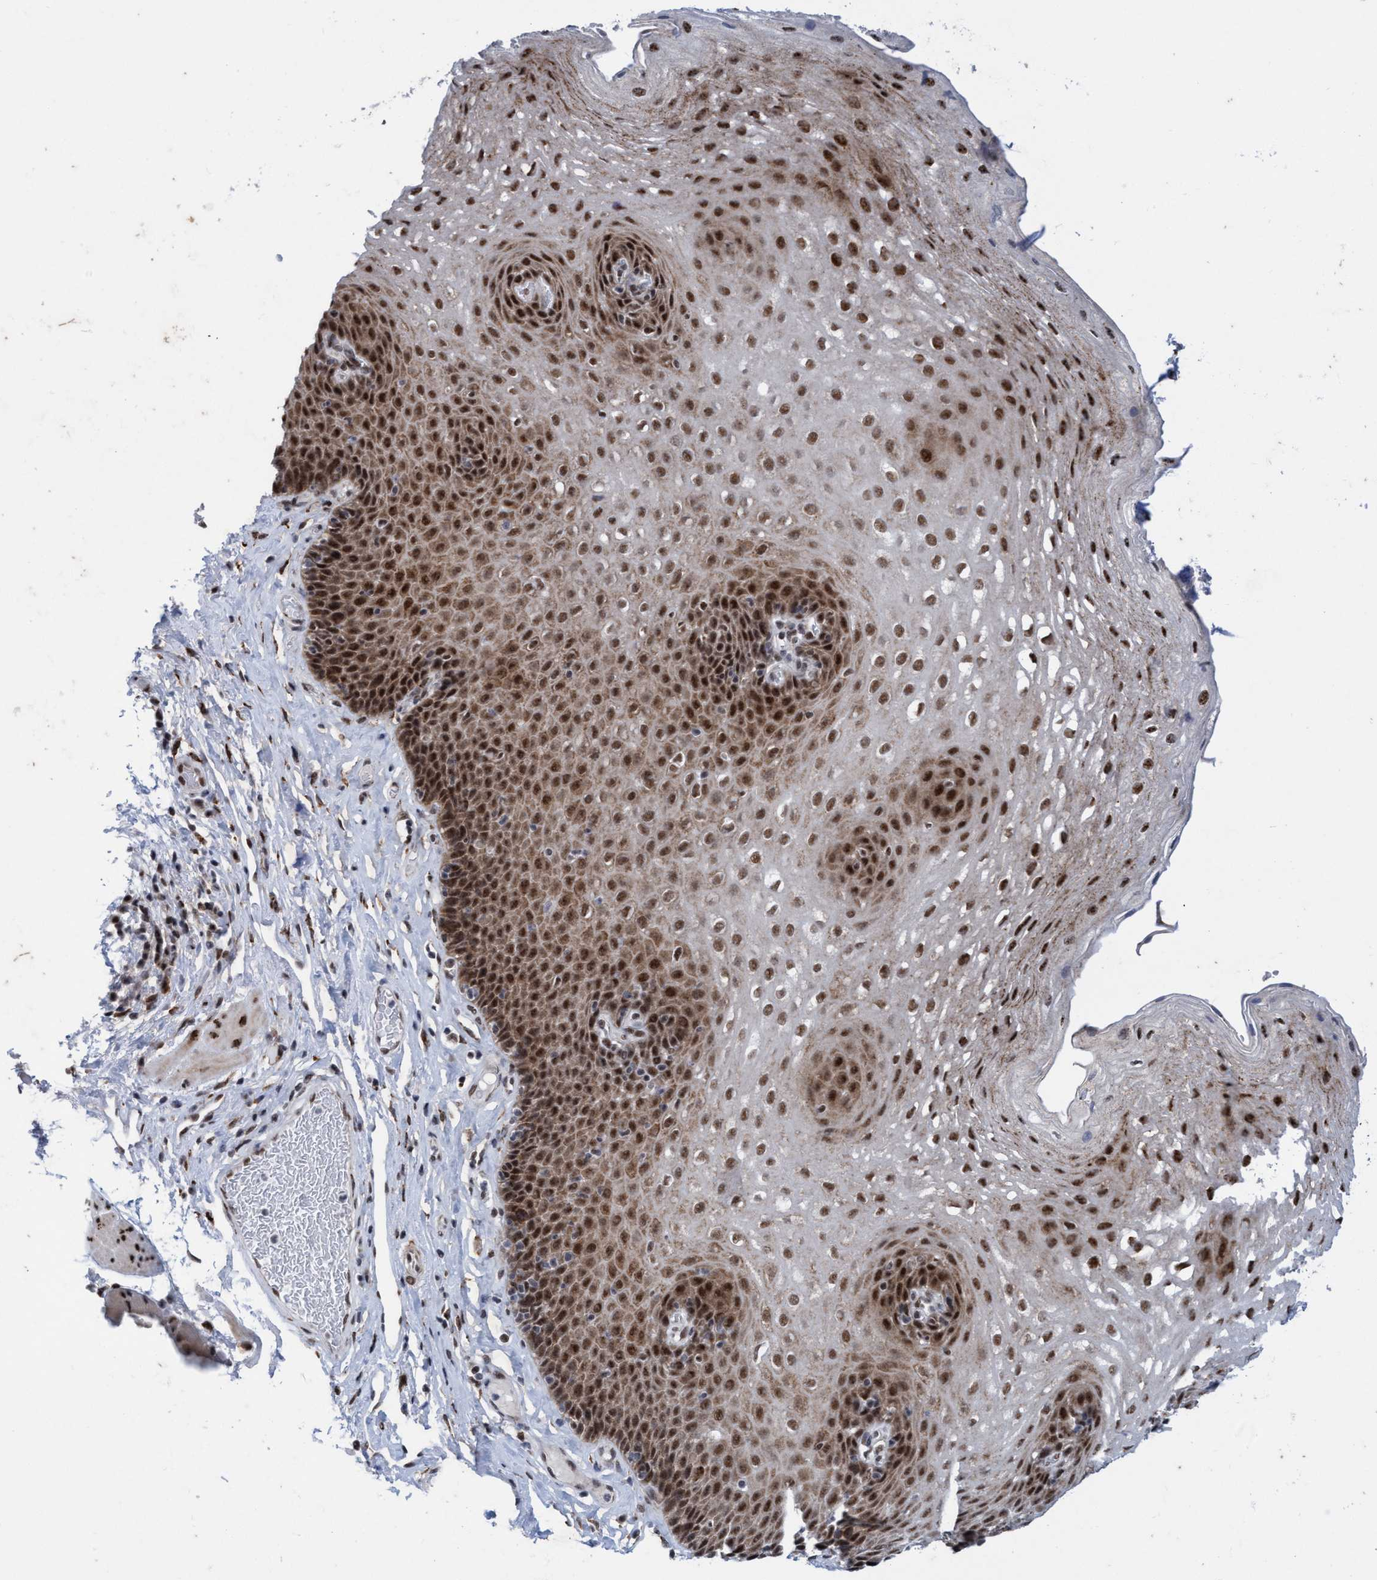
{"staining": {"intensity": "moderate", "quantity": ">75%", "location": "cytoplasmic/membranous,nuclear"}, "tissue": "esophagus", "cell_type": "Squamous epithelial cells", "image_type": "normal", "snomed": [{"axis": "morphology", "description": "Normal tissue, NOS"}, {"axis": "topography", "description": "Esophagus"}], "caption": "Immunohistochemistry of unremarkable human esophagus demonstrates medium levels of moderate cytoplasmic/membranous,nuclear positivity in approximately >75% of squamous epithelial cells.", "gene": "GLT6D1", "patient": {"sex": "female", "age": 66}}